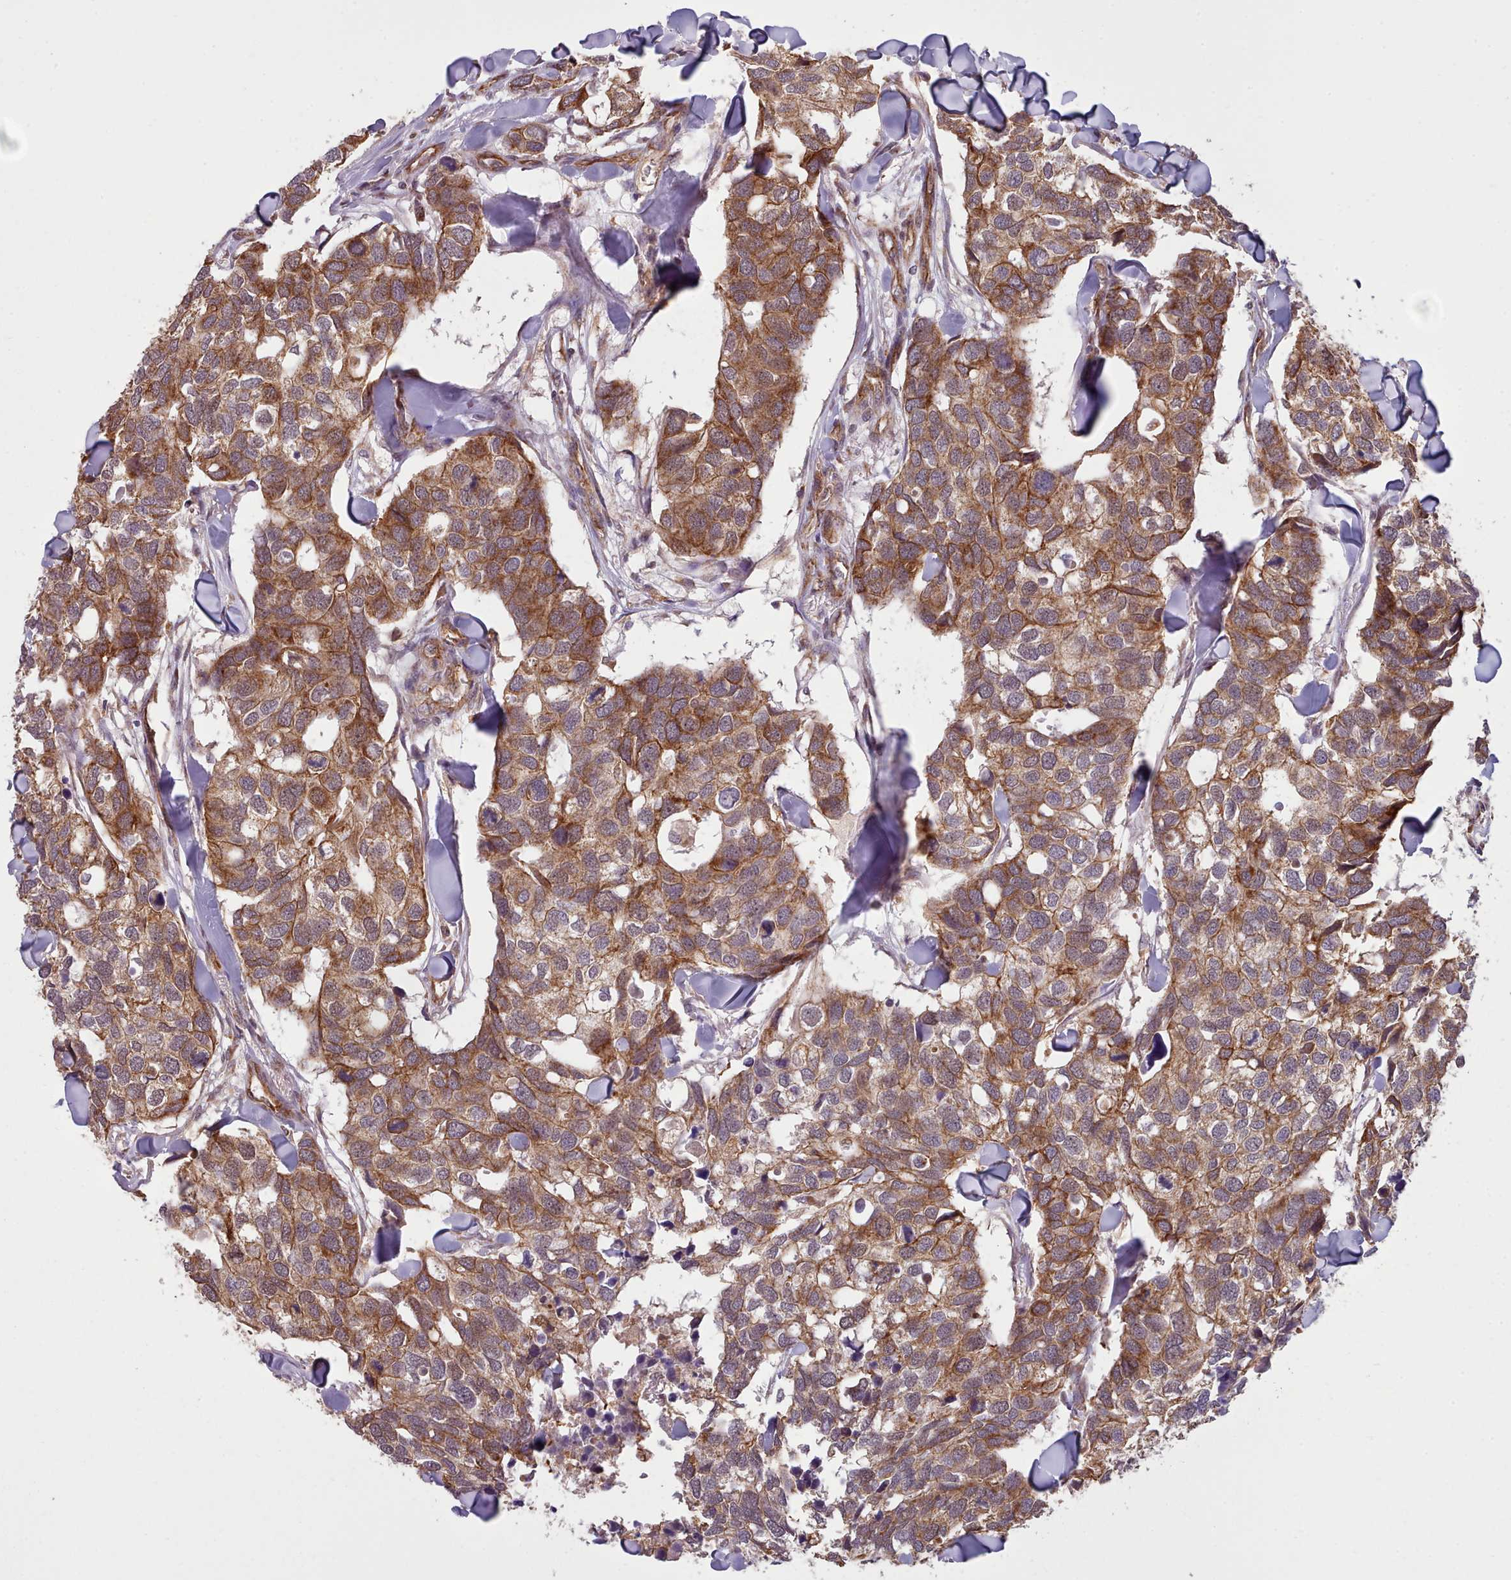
{"staining": {"intensity": "moderate", "quantity": ">75%", "location": "cytoplasmic/membranous"}, "tissue": "breast cancer", "cell_type": "Tumor cells", "image_type": "cancer", "snomed": [{"axis": "morphology", "description": "Duct carcinoma"}, {"axis": "topography", "description": "Breast"}], "caption": "Protein expression analysis of human breast cancer reveals moderate cytoplasmic/membranous expression in about >75% of tumor cells.", "gene": "MRPL46", "patient": {"sex": "female", "age": 83}}